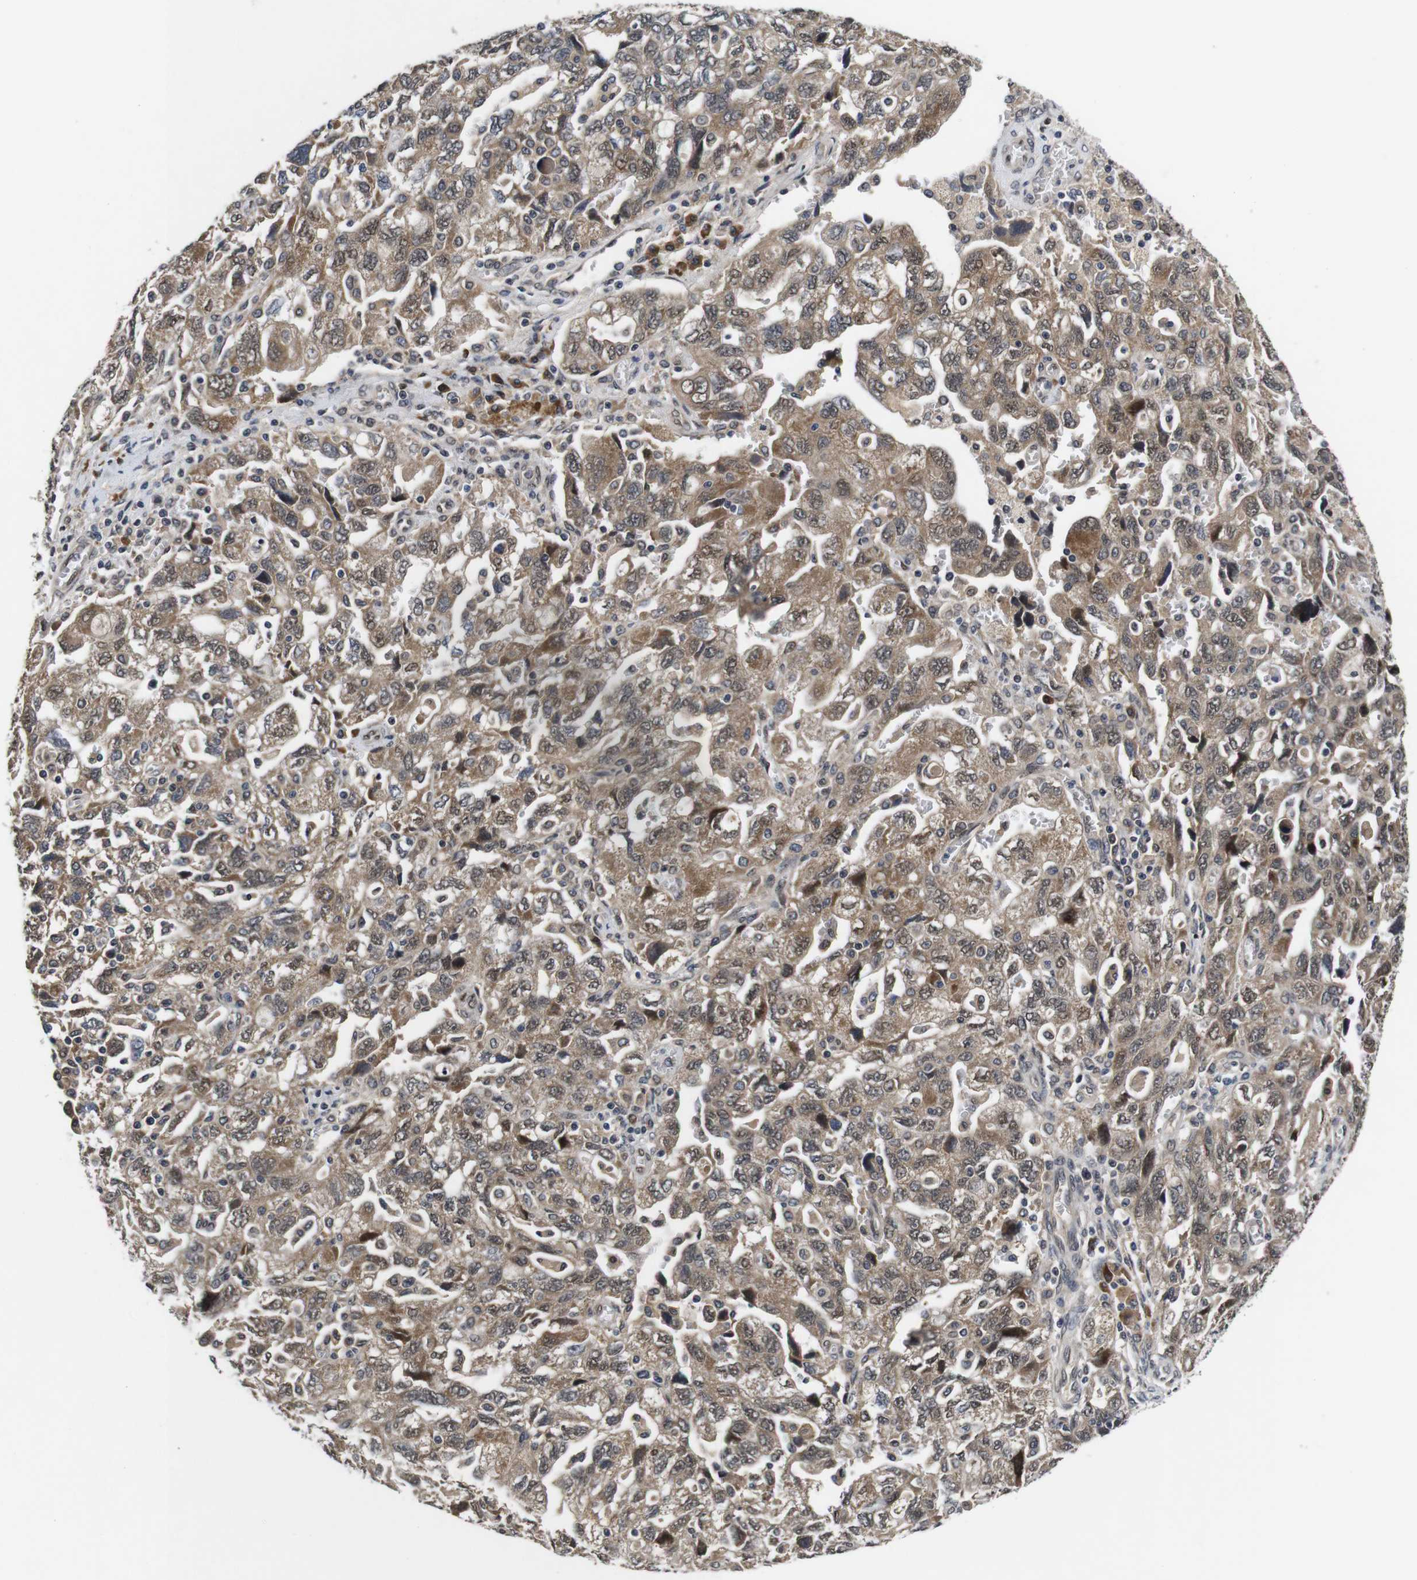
{"staining": {"intensity": "moderate", "quantity": ">75%", "location": "cytoplasmic/membranous,nuclear"}, "tissue": "ovarian cancer", "cell_type": "Tumor cells", "image_type": "cancer", "snomed": [{"axis": "morphology", "description": "Carcinoma, NOS"}, {"axis": "morphology", "description": "Cystadenocarcinoma, serous, NOS"}, {"axis": "topography", "description": "Ovary"}], "caption": "A brown stain labels moderate cytoplasmic/membranous and nuclear positivity of a protein in human ovarian cancer tumor cells.", "gene": "ZBTB46", "patient": {"sex": "female", "age": 69}}